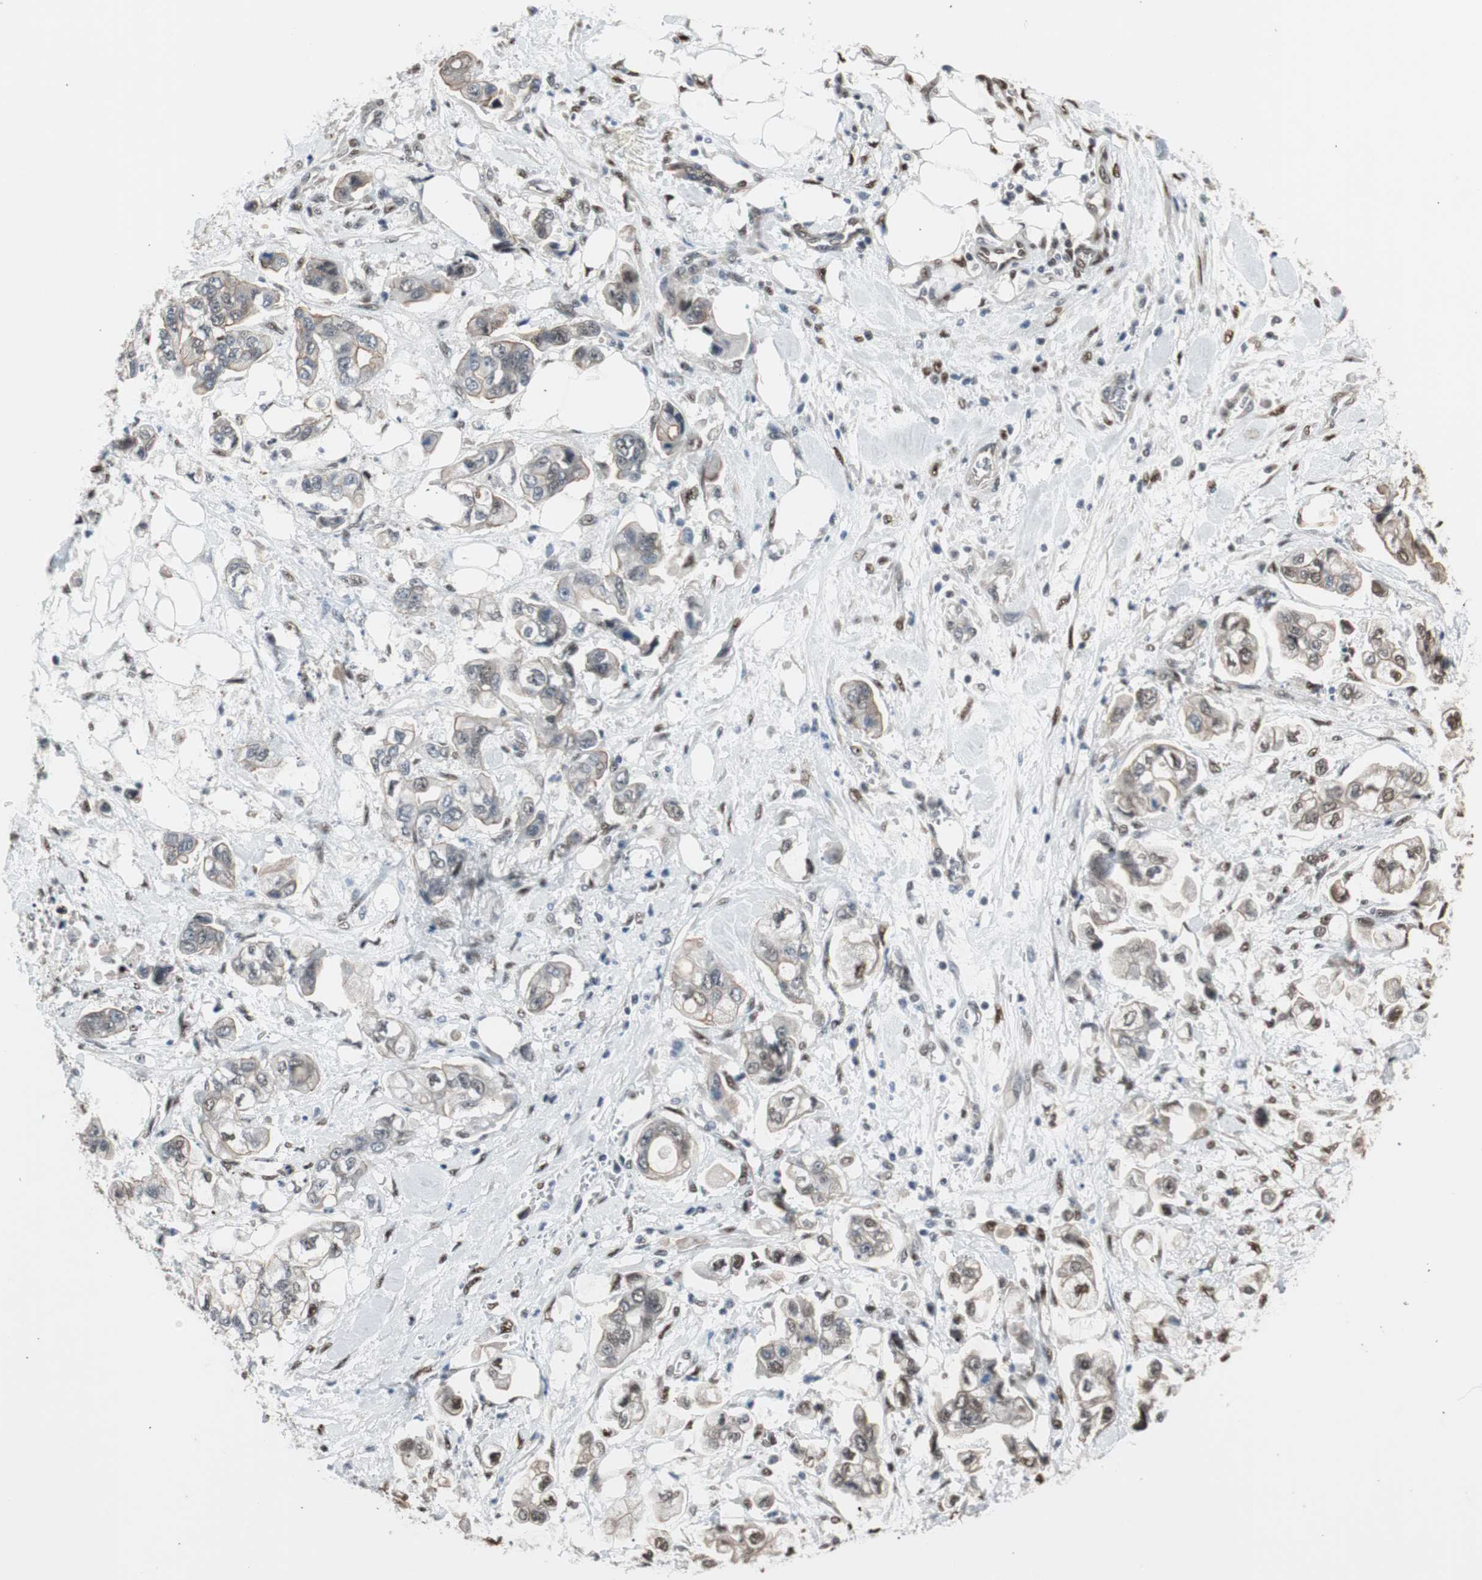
{"staining": {"intensity": "weak", "quantity": "25%-75%", "location": "cytoplasmic/membranous"}, "tissue": "stomach cancer", "cell_type": "Tumor cells", "image_type": "cancer", "snomed": [{"axis": "morphology", "description": "Adenocarcinoma, NOS"}, {"axis": "topography", "description": "Stomach"}], "caption": "The immunohistochemical stain shows weak cytoplasmic/membranous staining in tumor cells of stomach cancer (adenocarcinoma) tissue. Using DAB (3,3'-diaminobenzidine) (brown) and hematoxylin (blue) stains, captured at high magnification using brightfield microscopy.", "gene": "PML", "patient": {"sex": "male", "age": 62}}